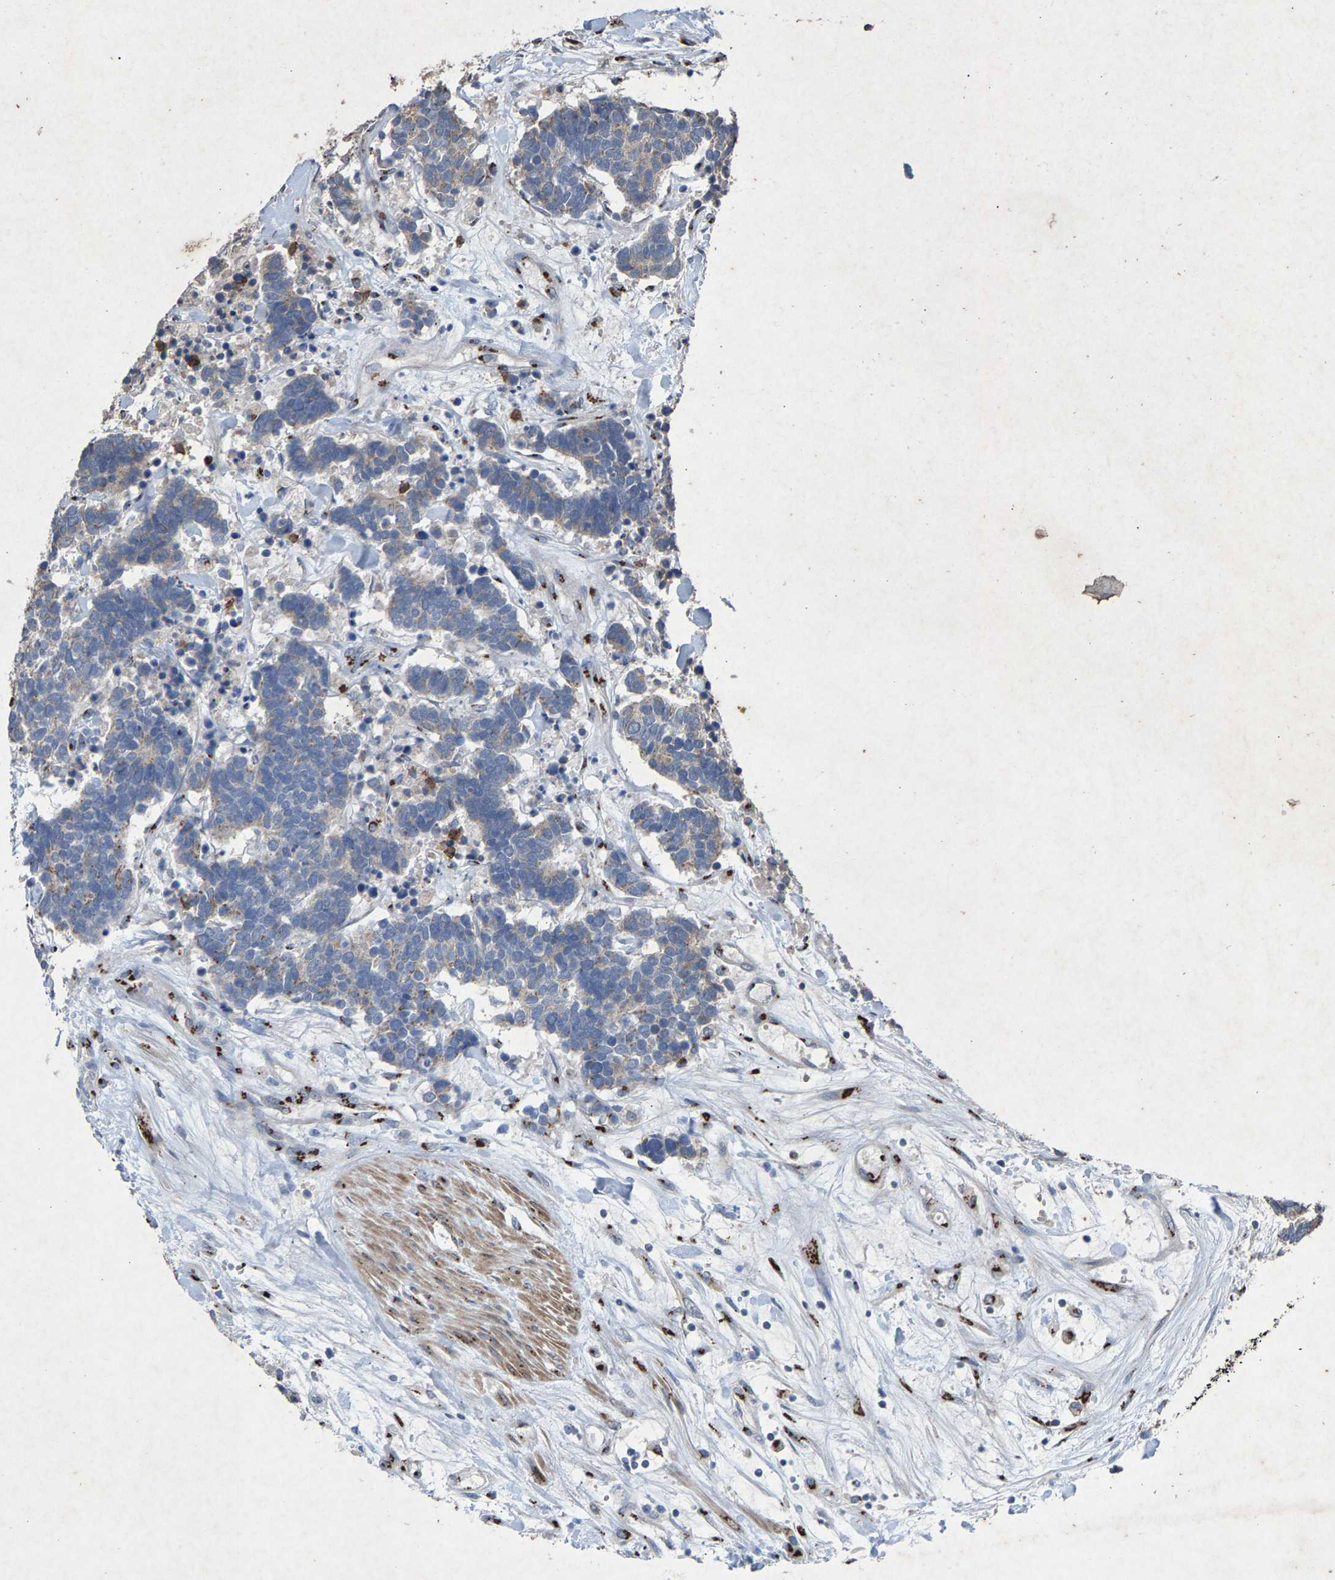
{"staining": {"intensity": "negative", "quantity": "none", "location": "none"}, "tissue": "carcinoid", "cell_type": "Tumor cells", "image_type": "cancer", "snomed": [{"axis": "morphology", "description": "Carcinoma, NOS"}, {"axis": "morphology", "description": "Carcinoid, malignant, NOS"}, {"axis": "topography", "description": "Urinary bladder"}], "caption": "A histopathology image of human carcinoid is negative for staining in tumor cells.", "gene": "MAN2A1", "patient": {"sex": "male", "age": 57}}